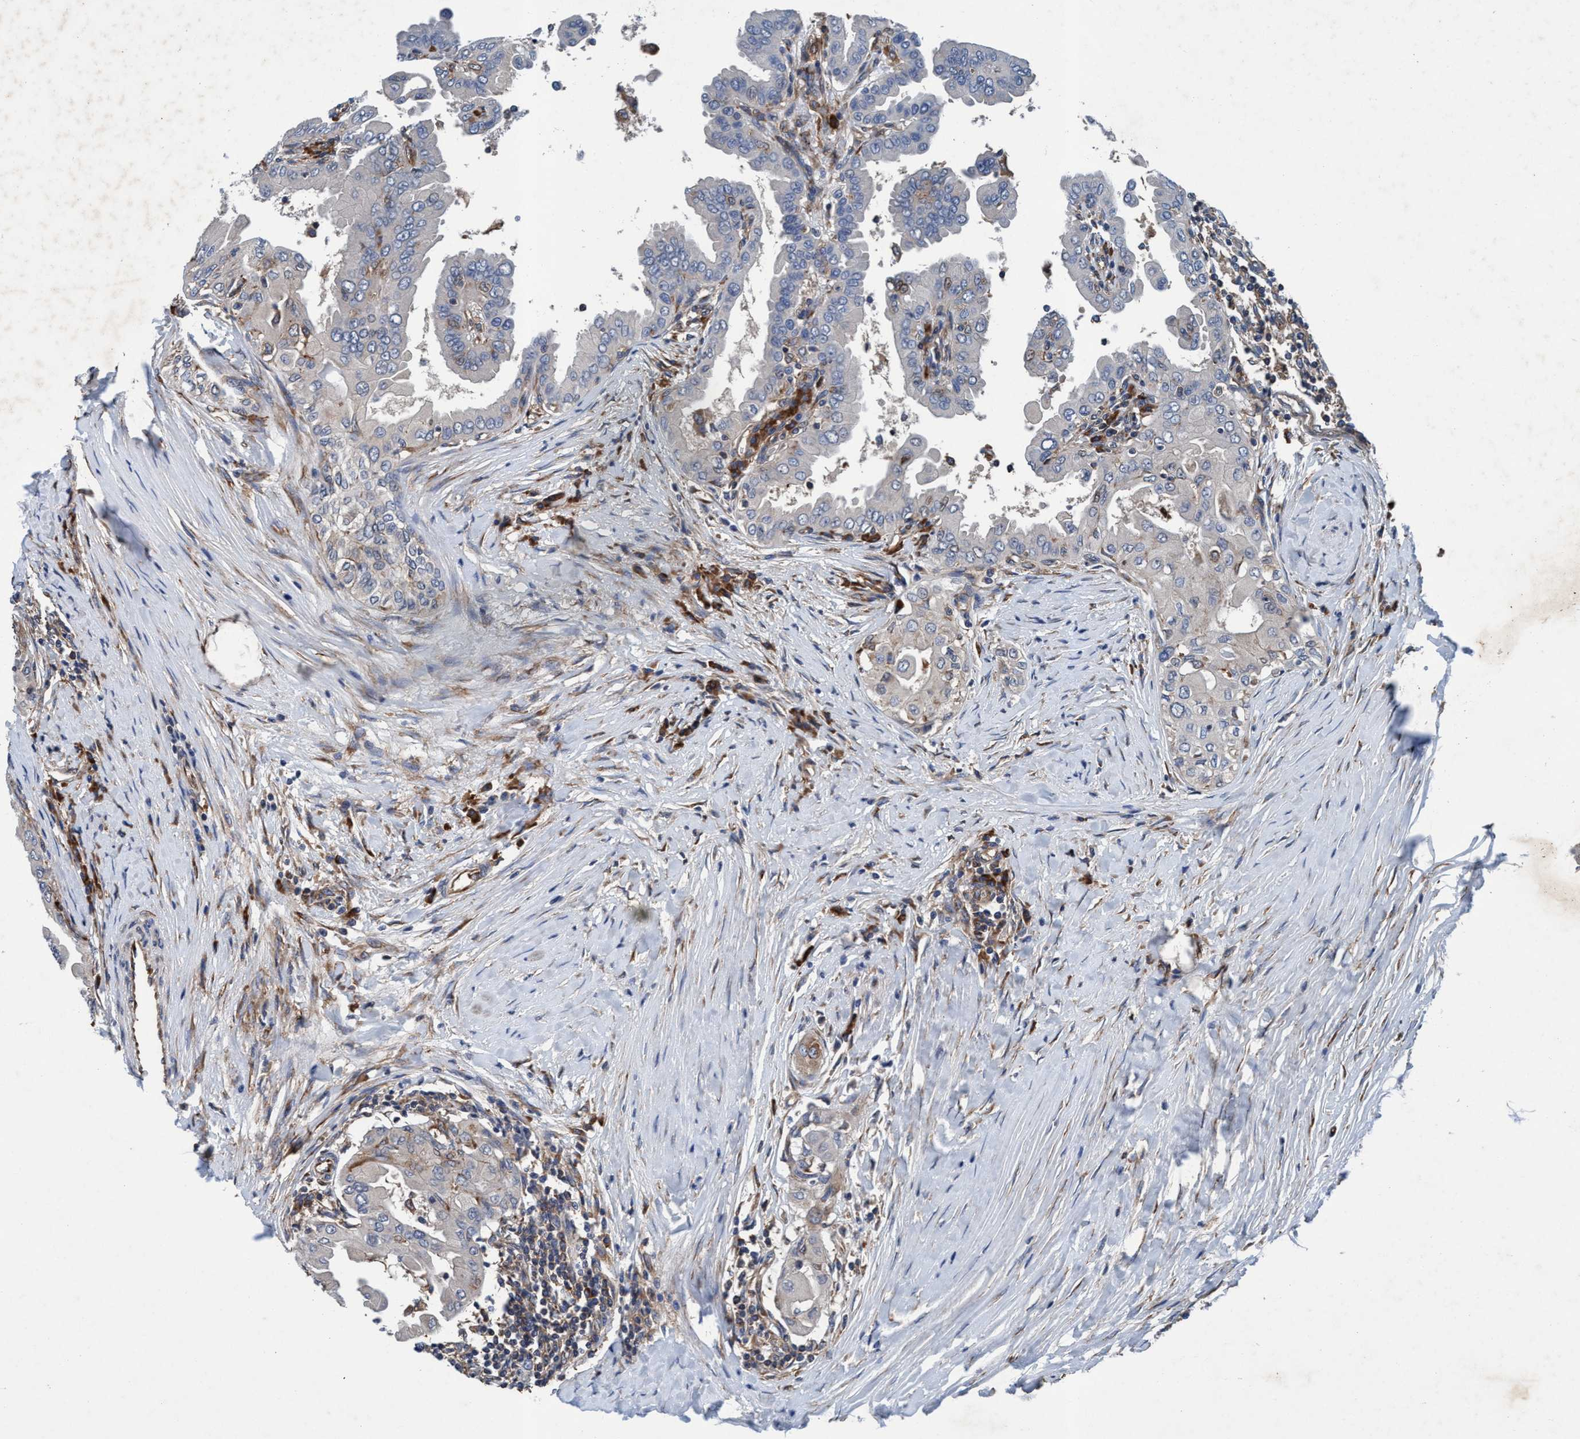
{"staining": {"intensity": "negative", "quantity": "none", "location": "none"}, "tissue": "thyroid cancer", "cell_type": "Tumor cells", "image_type": "cancer", "snomed": [{"axis": "morphology", "description": "Papillary adenocarcinoma, NOS"}, {"axis": "topography", "description": "Thyroid gland"}], "caption": "Immunohistochemistry of human thyroid papillary adenocarcinoma exhibits no positivity in tumor cells.", "gene": "ENDOG", "patient": {"sex": "male", "age": 33}}